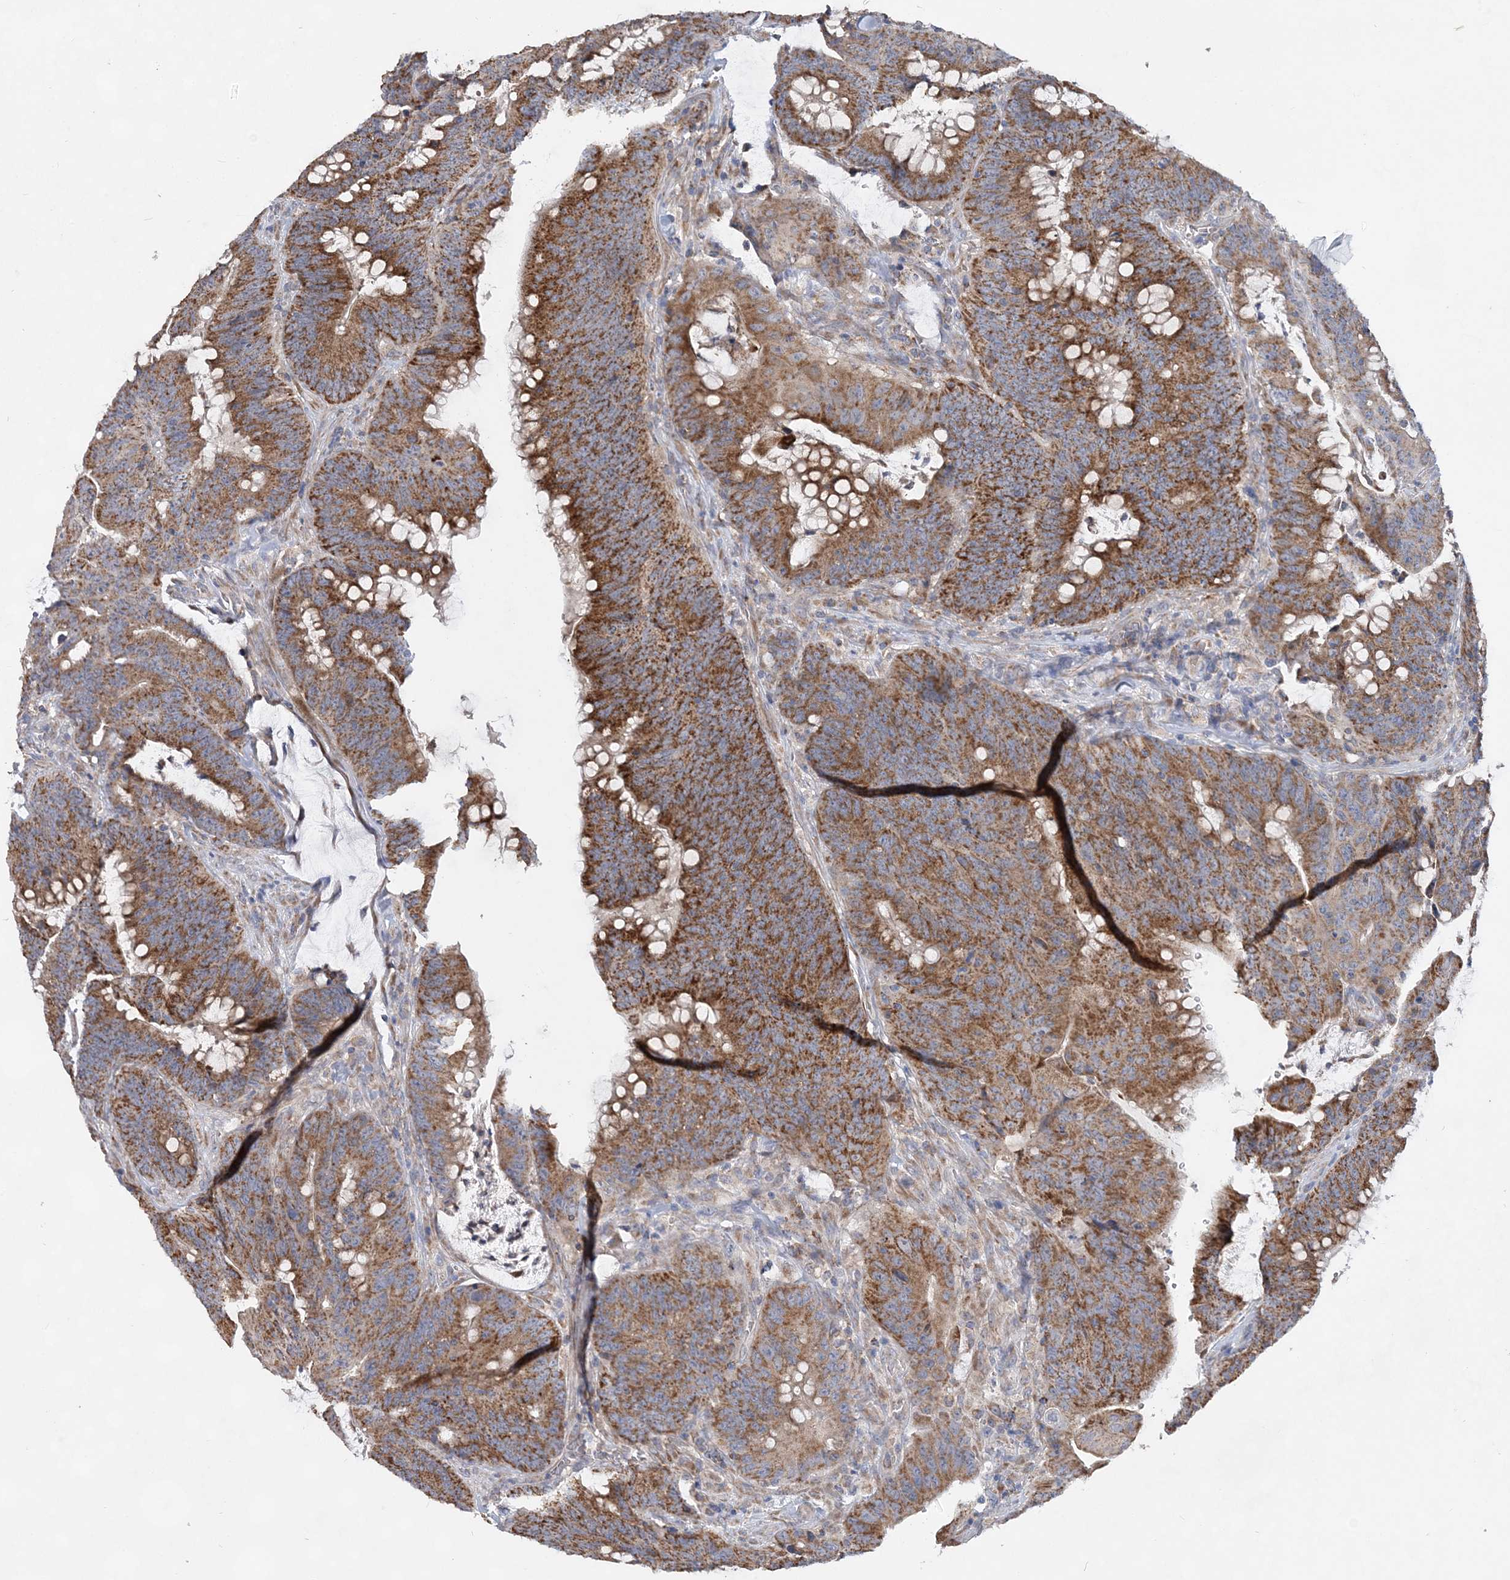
{"staining": {"intensity": "moderate", "quantity": ">75%", "location": "cytoplasmic/membranous"}, "tissue": "colorectal cancer", "cell_type": "Tumor cells", "image_type": "cancer", "snomed": [{"axis": "morphology", "description": "Adenocarcinoma, NOS"}, {"axis": "topography", "description": "Colon"}], "caption": "The micrograph shows immunohistochemical staining of adenocarcinoma (colorectal). There is moderate cytoplasmic/membranous staining is present in approximately >75% of tumor cells.", "gene": "TRAPPC13", "patient": {"sex": "male", "age": 45}}